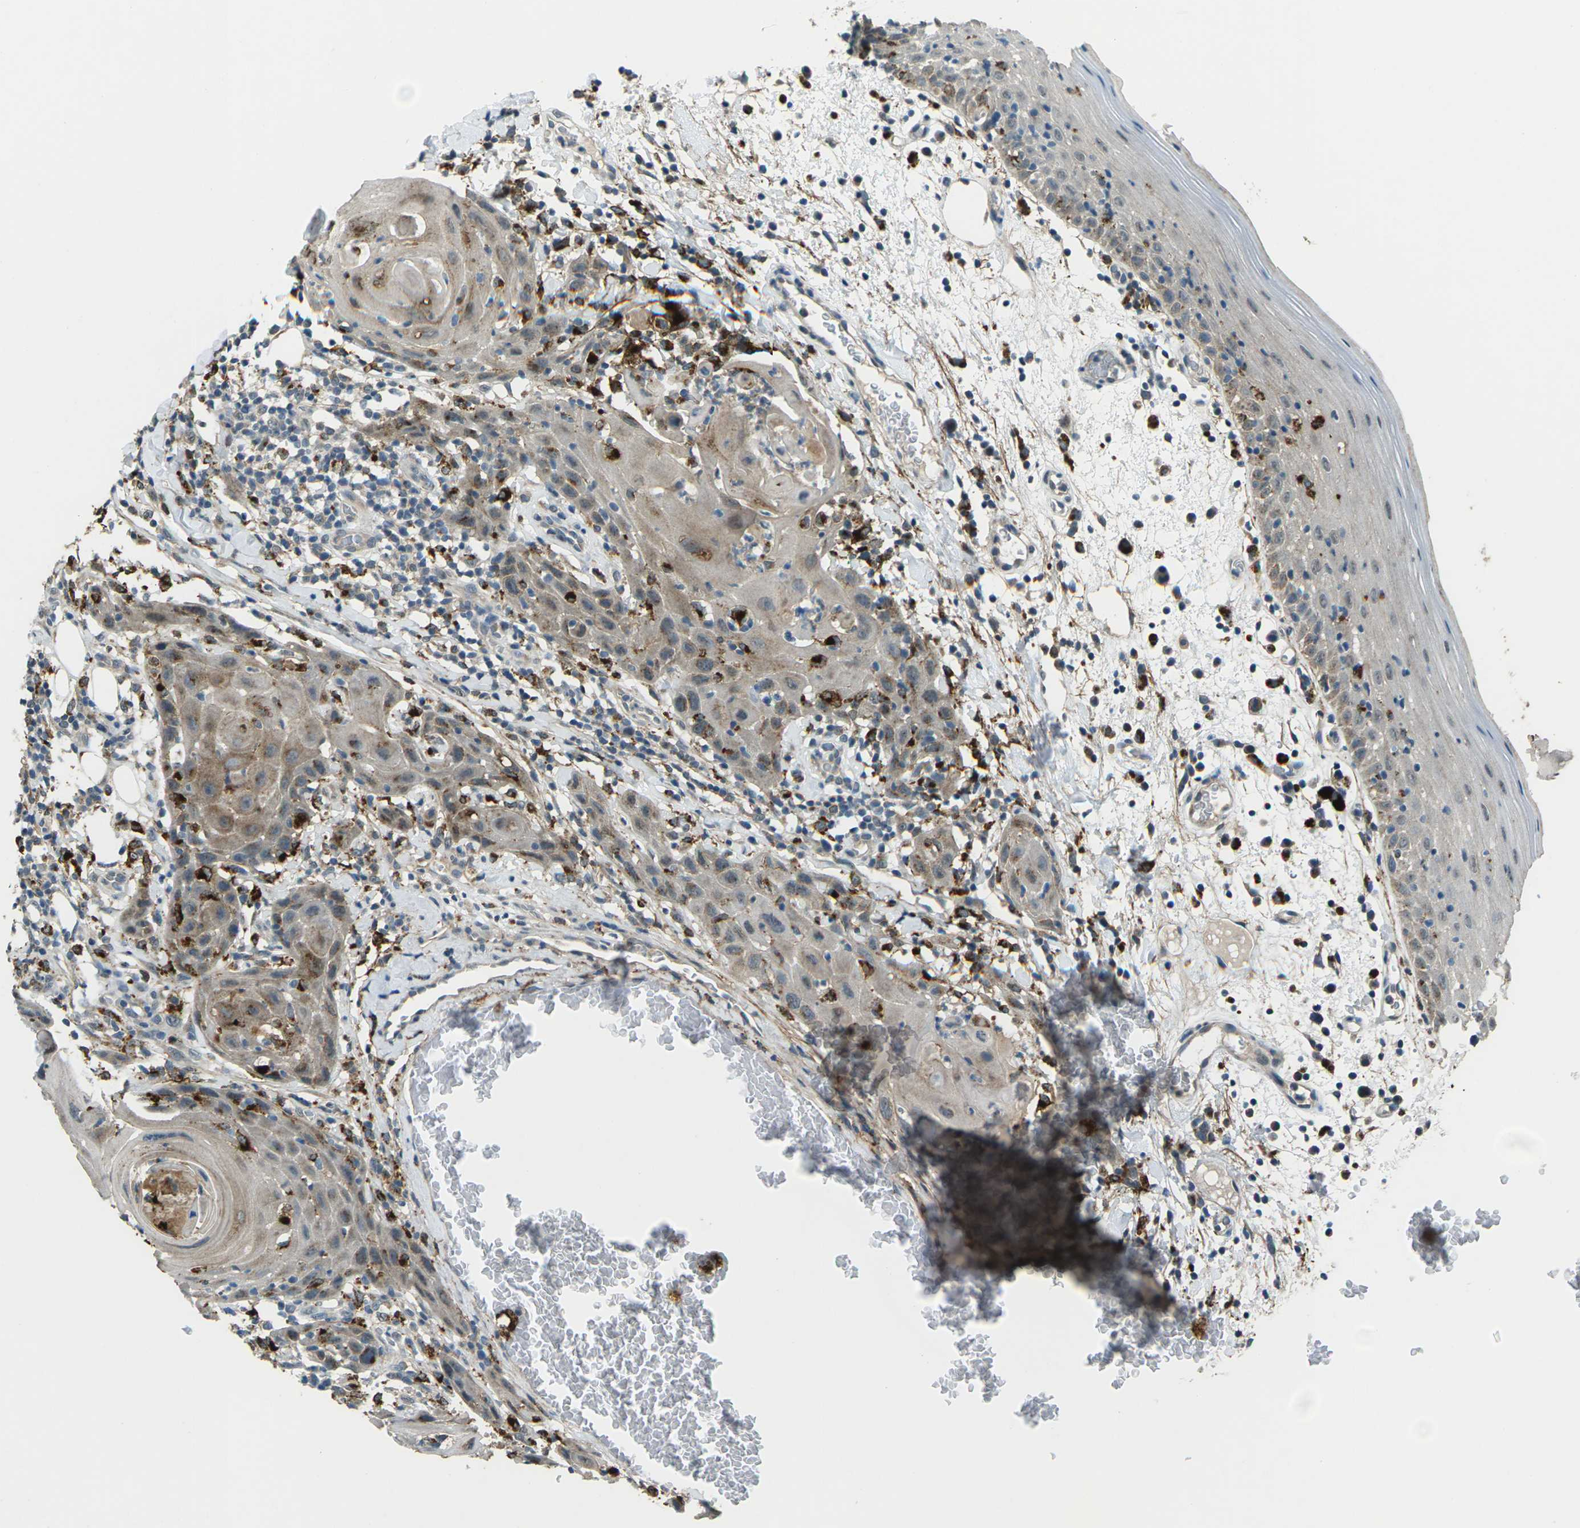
{"staining": {"intensity": "moderate", "quantity": "<25%", "location": "cytoplasmic/membranous"}, "tissue": "oral mucosa", "cell_type": "Squamous epithelial cells", "image_type": "normal", "snomed": [{"axis": "morphology", "description": "Normal tissue, NOS"}, {"axis": "morphology", "description": "Squamous cell carcinoma, NOS"}, {"axis": "topography", "description": "Skeletal muscle"}, {"axis": "topography", "description": "Oral tissue"}], "caption": "Immunohistochemical staining of normal human oral mucosa shows low levels of moderate cytoplasmic/membranous expression in approximately <25% of squamous epithelial cells.", "gene": "SLC31A2", "patient": {"sex": "male", "age": 71}}